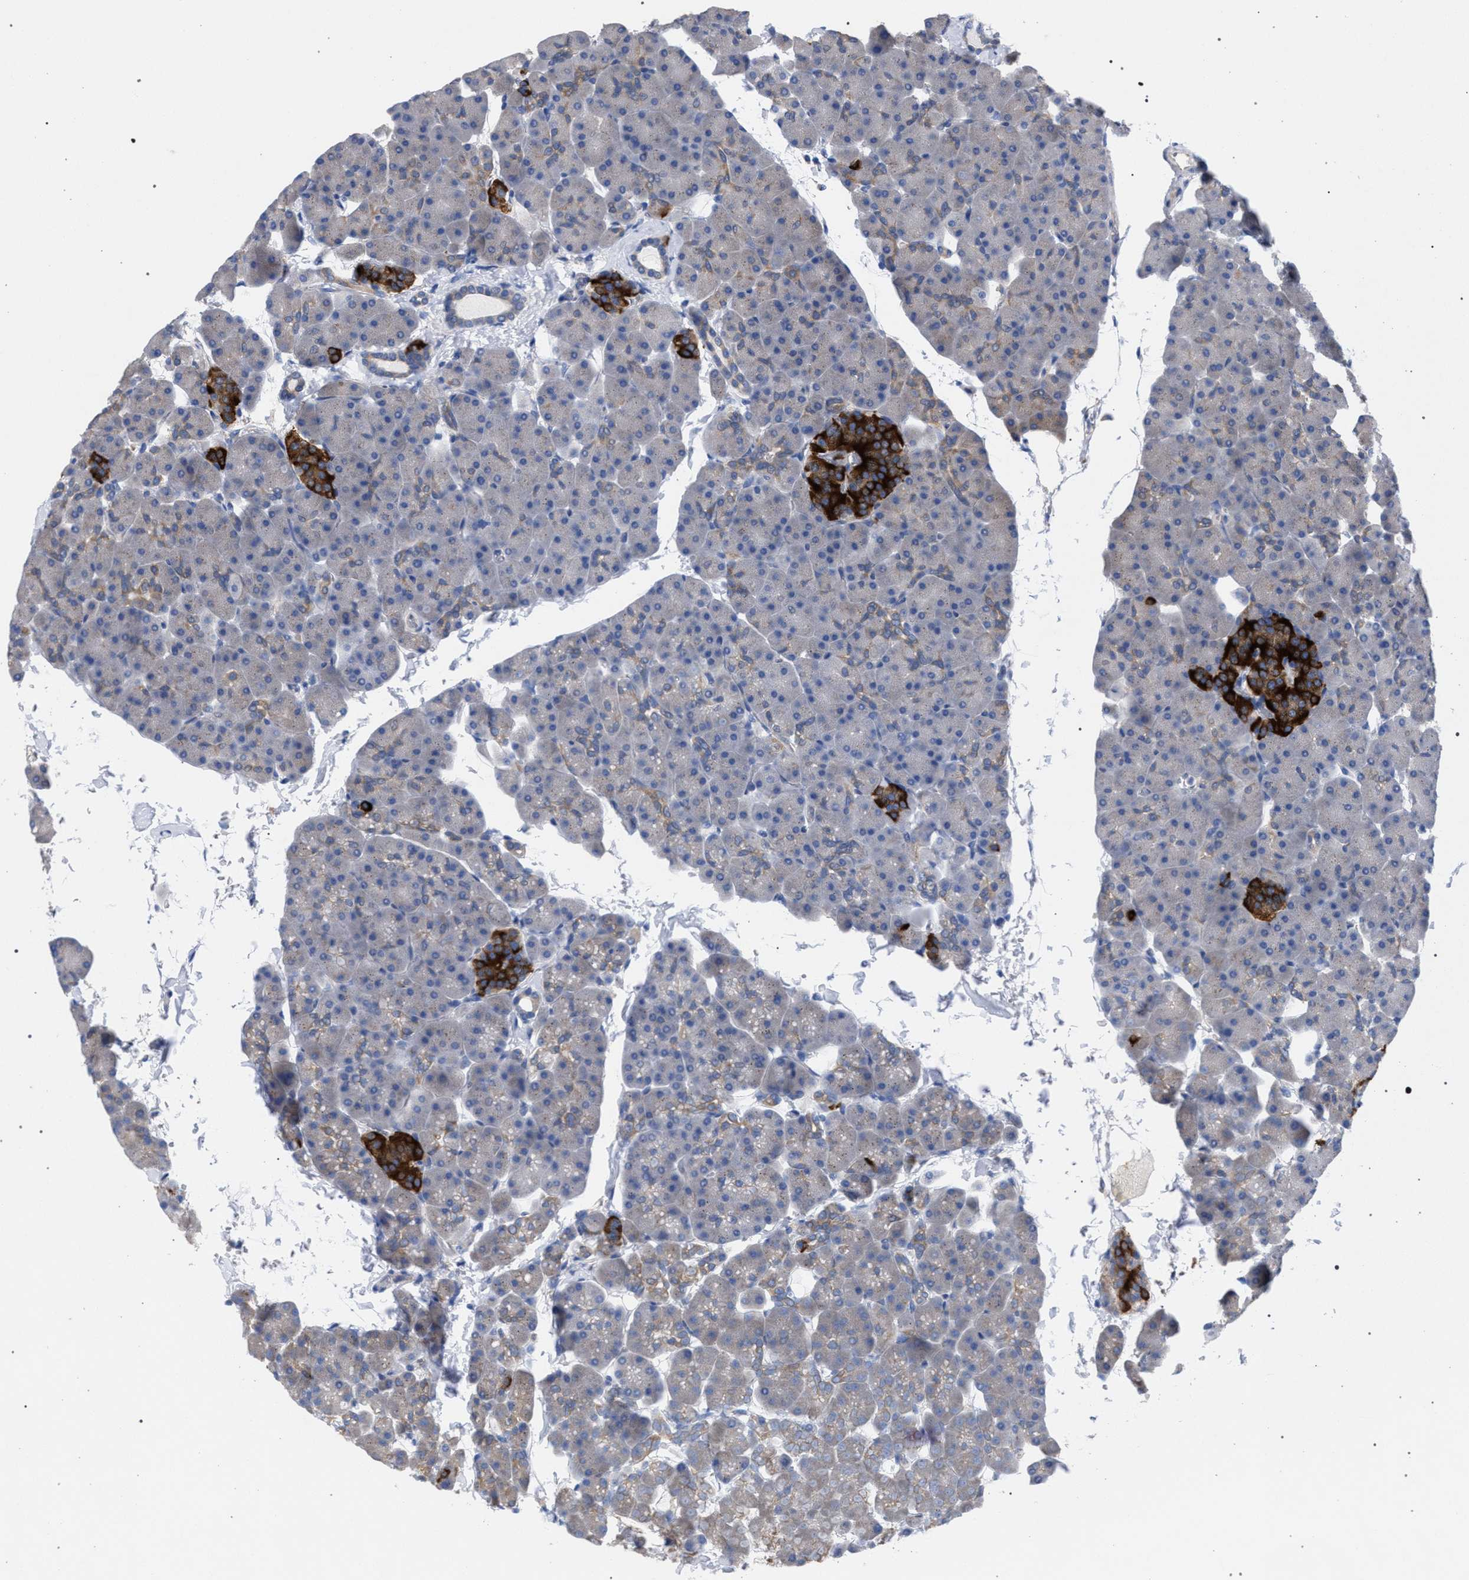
{"staining": {"intensity": "weak", "quantity": "<25%", "location": "cytoplasmic/membranous"}, "tissue": "pancreas", "cell_type": "Exocrine glandular cells", "image_type": "normal", "snomed": [{"axis": "morphology", "description": "Normal tissue, NOS"}, {"axis": "topography", "description": "Pancreas"}], "caption": "The histopathology image displays no staining of exocrine glandular cells in normal pancreas.", "gene": "GMPR", "patient": {"sex": "male", "age": 35}}